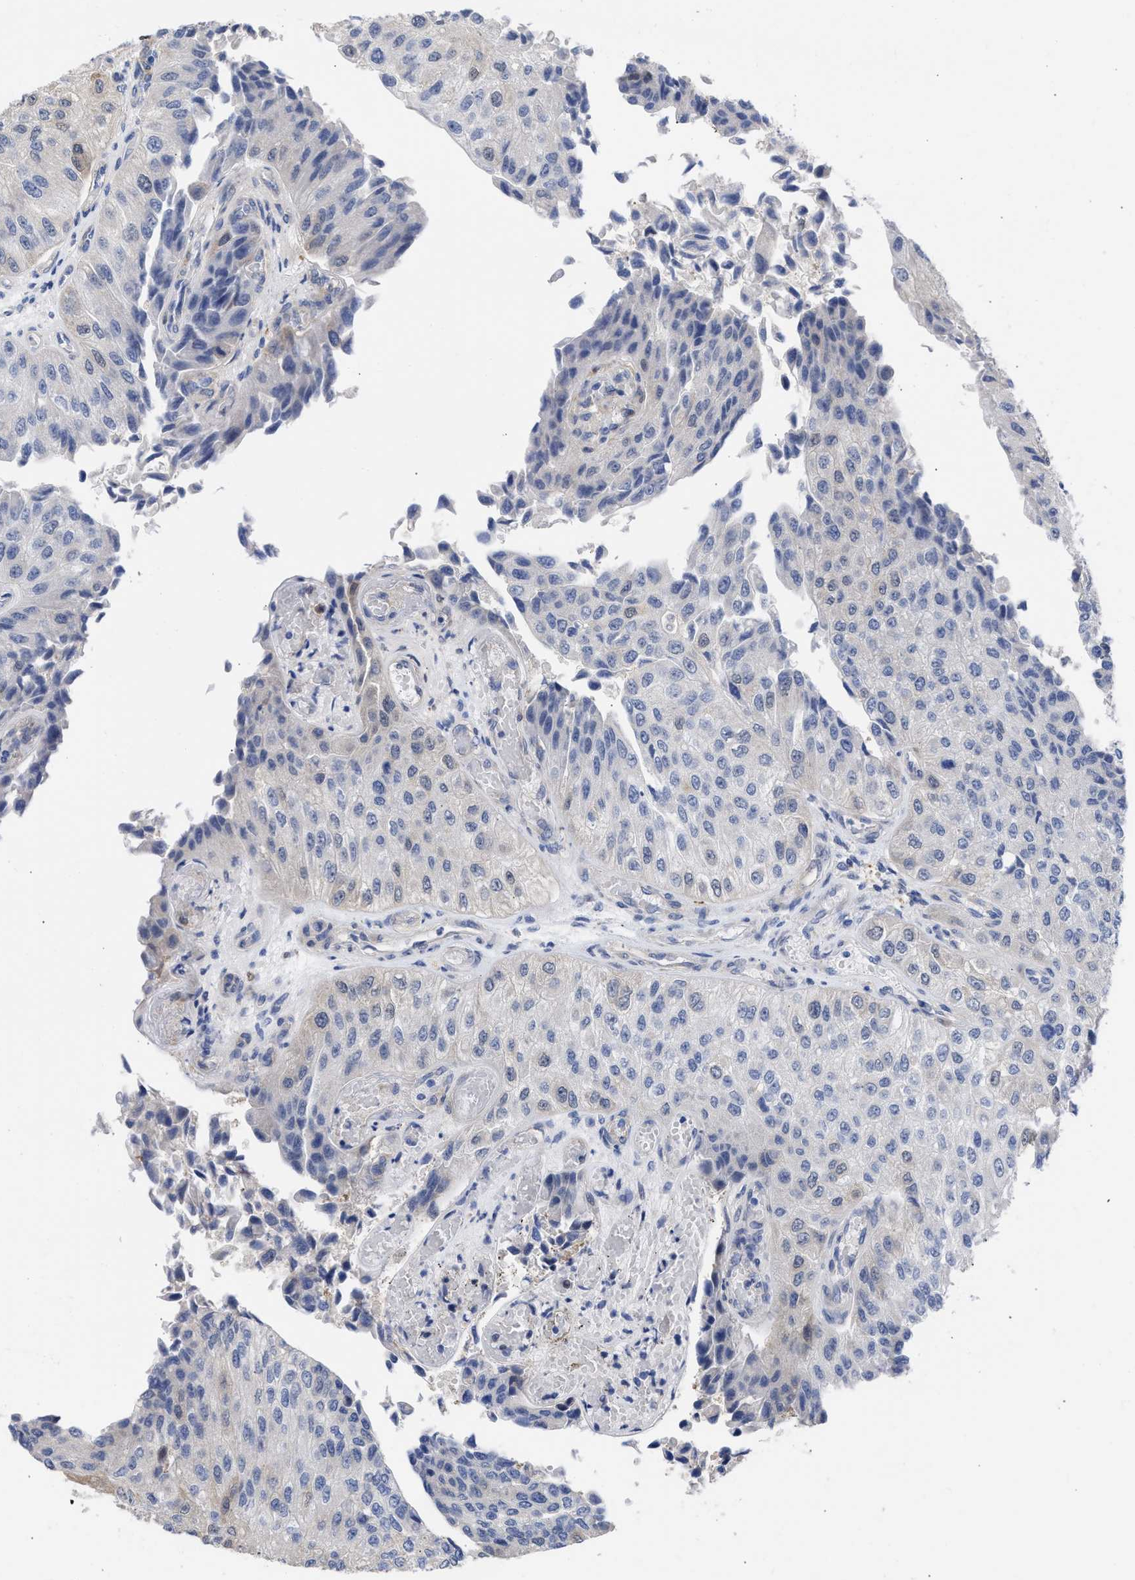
{"staining": {"intensity": "negative", "quantity": "none", "location": "none"}, "tissue": "urothelial cancer", "cell_type": "Tumor cells", "image_type": "cancer", "snomed": [{"axis": "morphology", "description": "Urothelial carcinoma, High grade"}, {"axis": "topography", "description": "Kidney"}, {"axis": "topography", "description": "Urinary bladder"}], "caption": "Tumor cells are negative for protein expression in human urothelial cancer.", "gene": "THRA", "patient": {"sex": "male", "age": 77}}